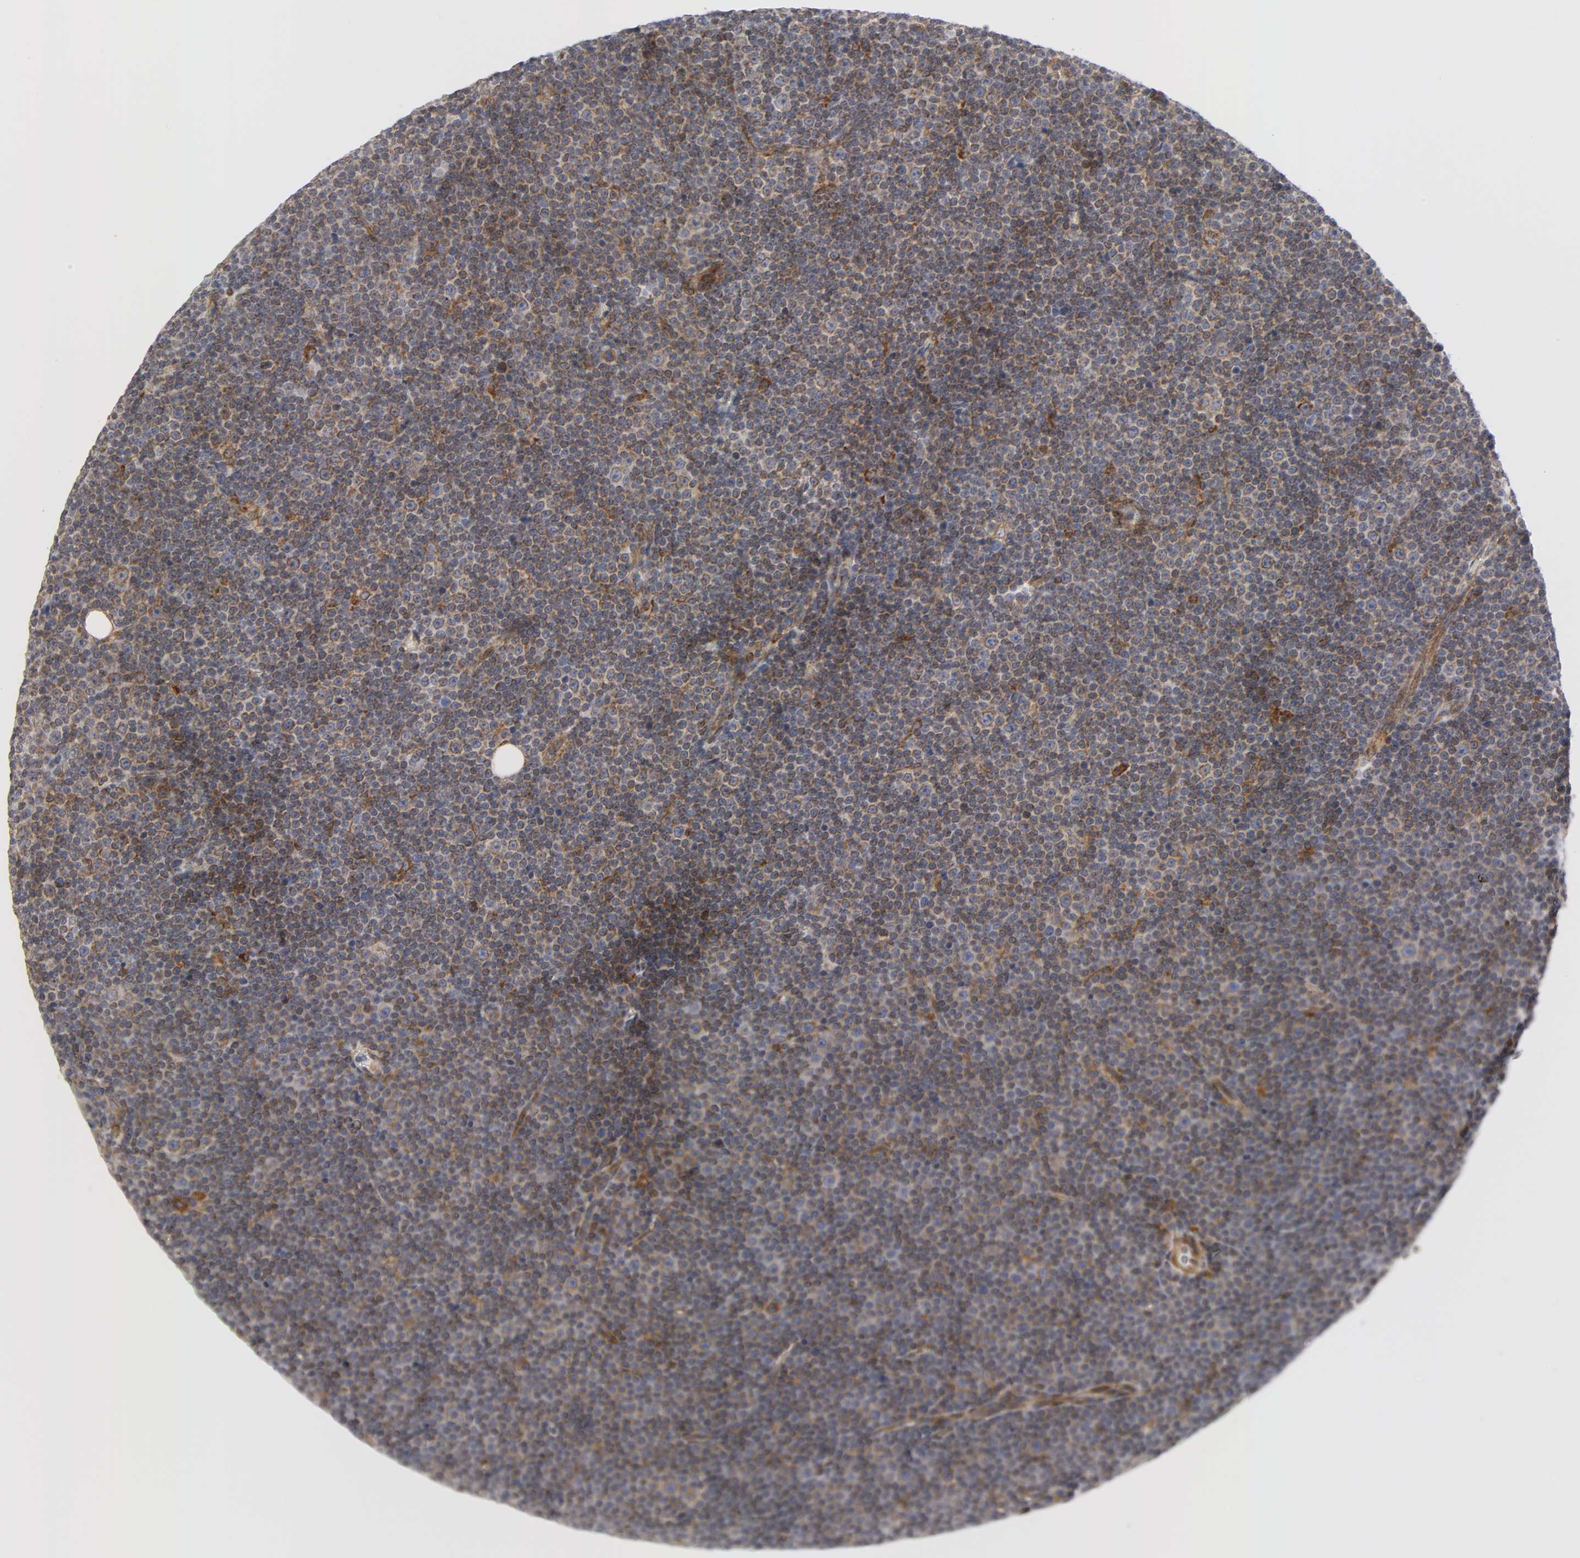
{"staining": {"intensity": "moderate", "quantity": "25%-75%", "location": "cytoplasmic/membranous"}, "tissue": "lymphoma", "cell_type": "Tumor cells", "image_type": "cancer", "snomed": [{"axis": "morphology", "description": "Malignant lymphoma, non-Hodgkin's type, Low grade"}, {"axis": "topography", "description": "Lymph node"}], "caption": "Tumor cells reveal medium levels of moderate cytoplasmic/membranous positivity in approximately 25%-75% of cells in human malignant lymphoma, non-Hodgkin's type (low-grade).", "gene": "POR", "patient": {"sex": "female", "age": 67}}